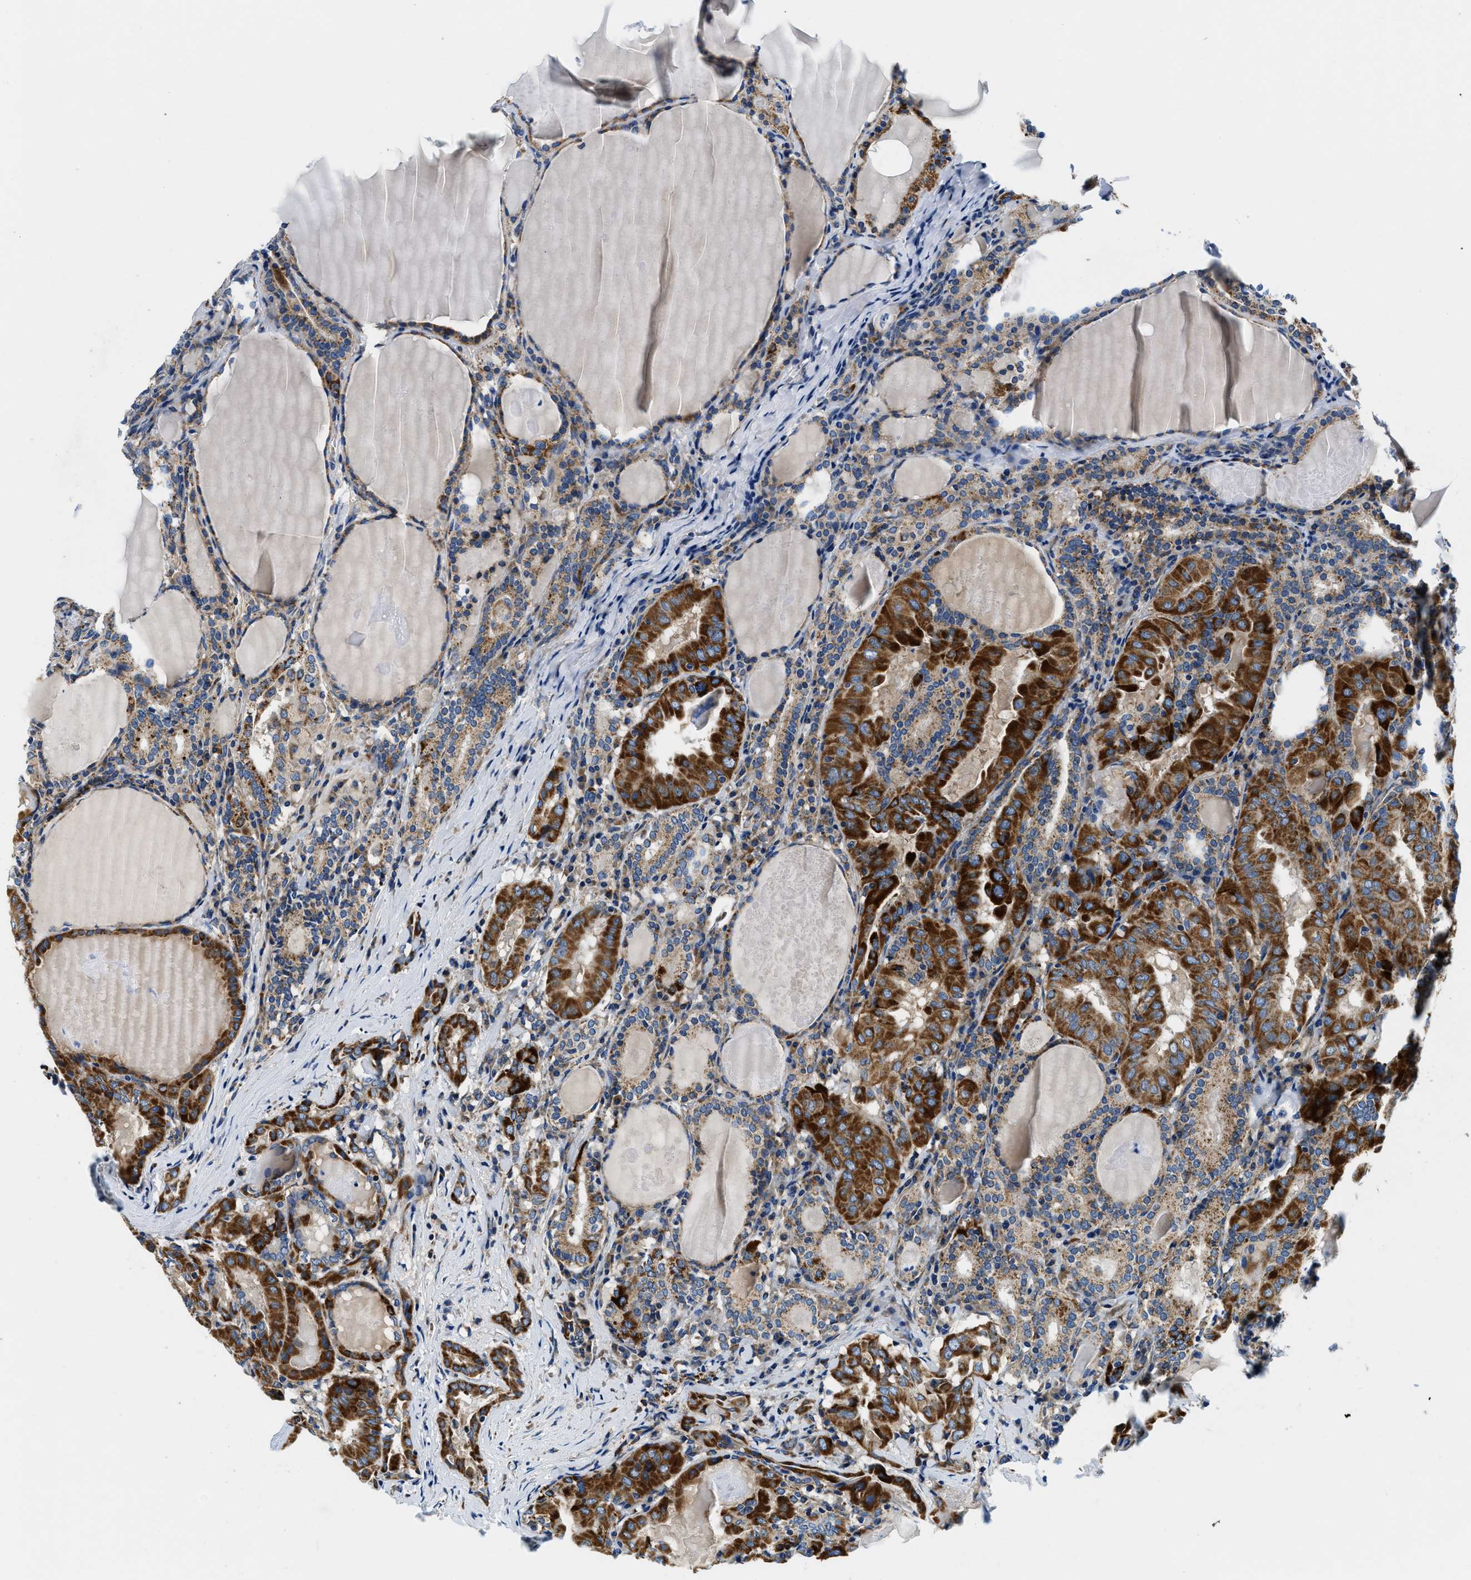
{"staining": {"intensity": "strong", "quantity": ">75%", "location": "cytoplasmic/membranous"}, "tissue": "thyroid cancer", "cell_type": "Tumor cells", "image_type": "cancer", "snomed": [{"axis": "morphology", "description": "Papillary adenocarcinoma, NOS"}, {"axis": "topography", "description": "Thyroid gland"}], "caption": "Strong cytoplasmic/membranous positivity is seen in about >75% of tumor cells in papillary adenocarcinoma (thyroid).", "gene": "SAMD4B", "patient": {"sex": "female", "age": 42}}